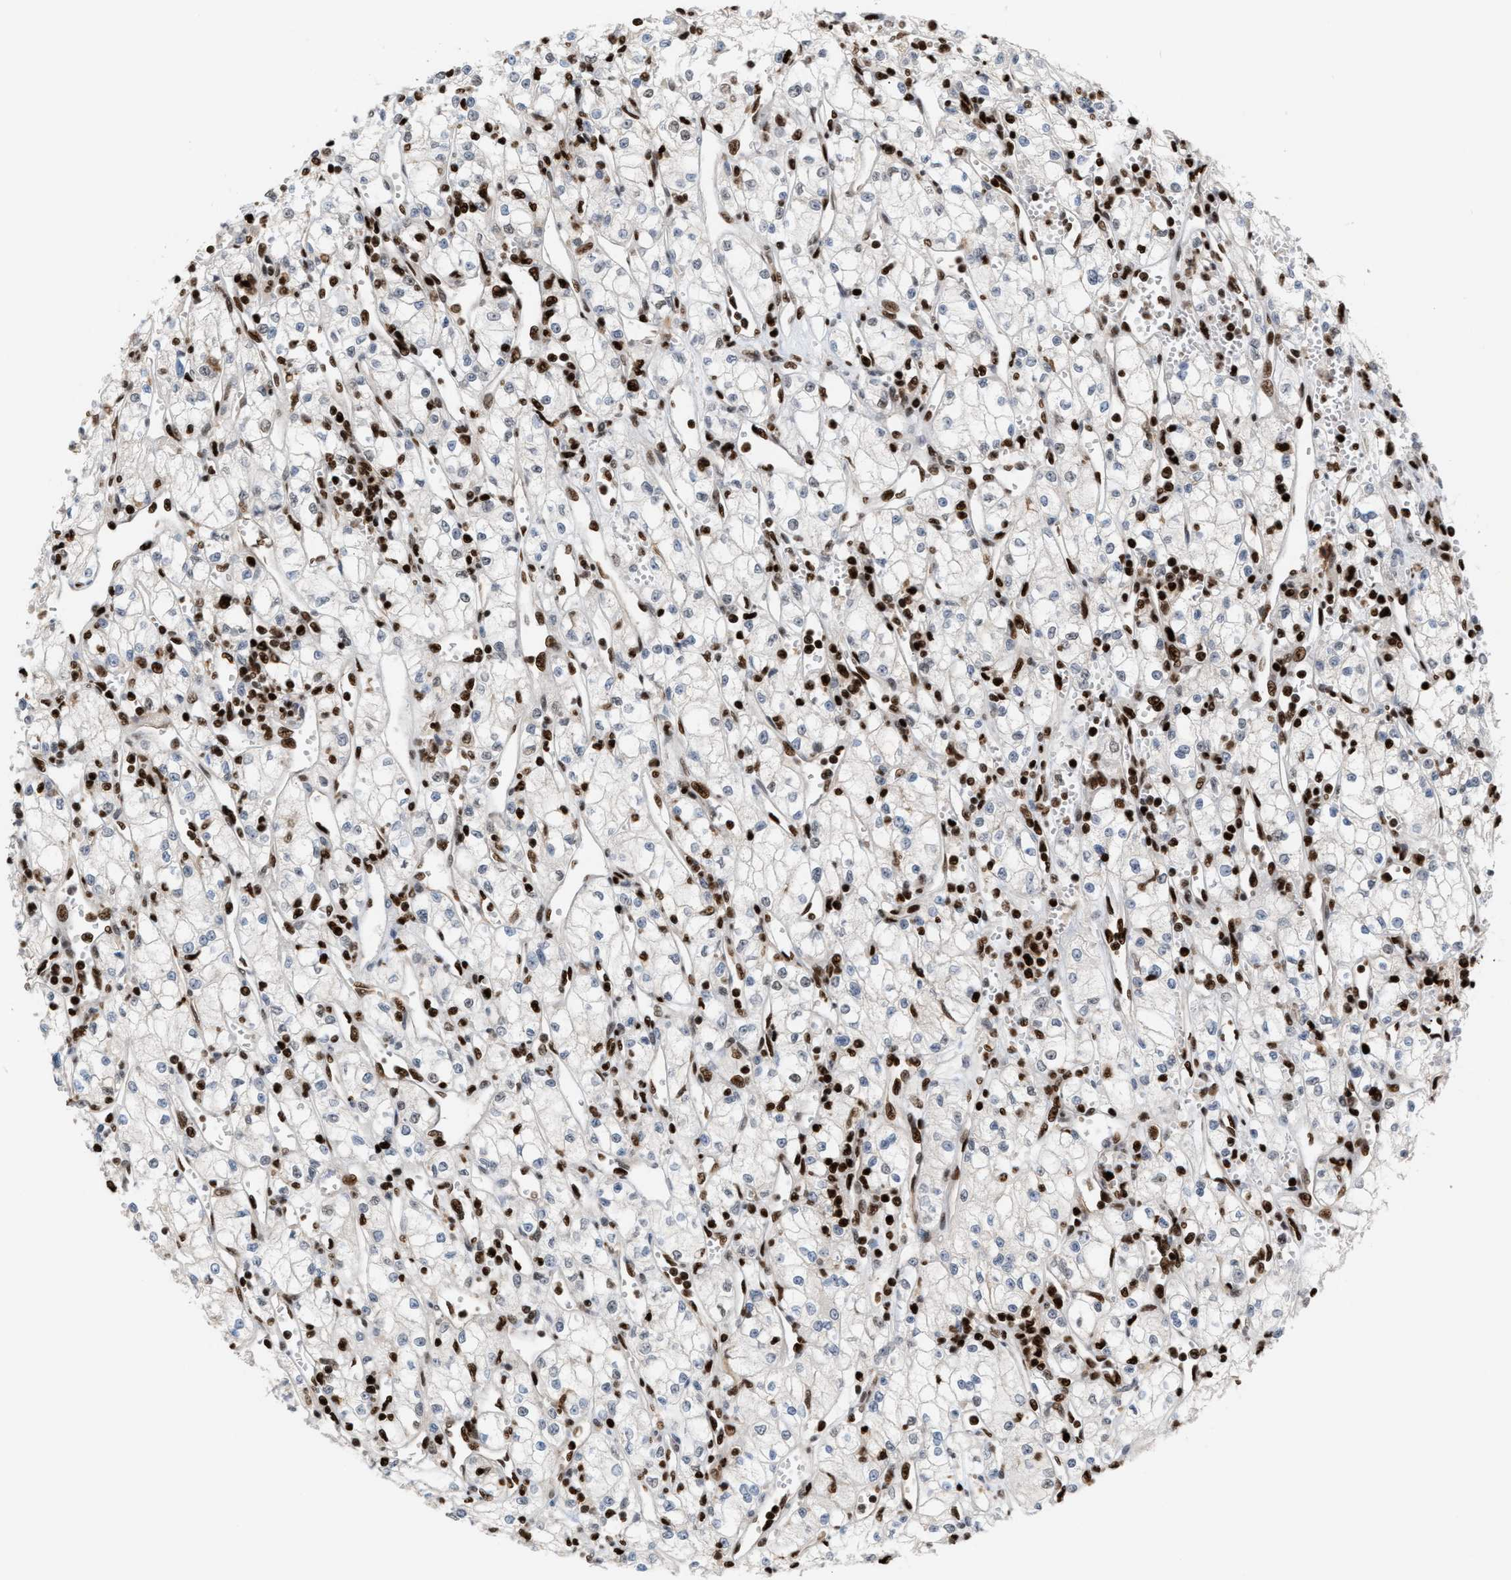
{"staining": {"intensity": "strong", "quantity": "<25%", "location": "nuclear"}, "tissue": "renal cancer", "cell_type": "Tumor cells", "image_type": "cancer", "snomed": [{"axis": "morphology", "description": "Adenocarcinoma, NOS"}, {"axis": "topography", "description": "Kidney"}], "caption": "Renal cancer tissue exhibits strong nuclear positivity in about <25% of tumor cells, visualized by immunohistochemistry.", "gene": "RNASEK-C17orf49", "patient": {"sex": "male", "age": 59}}